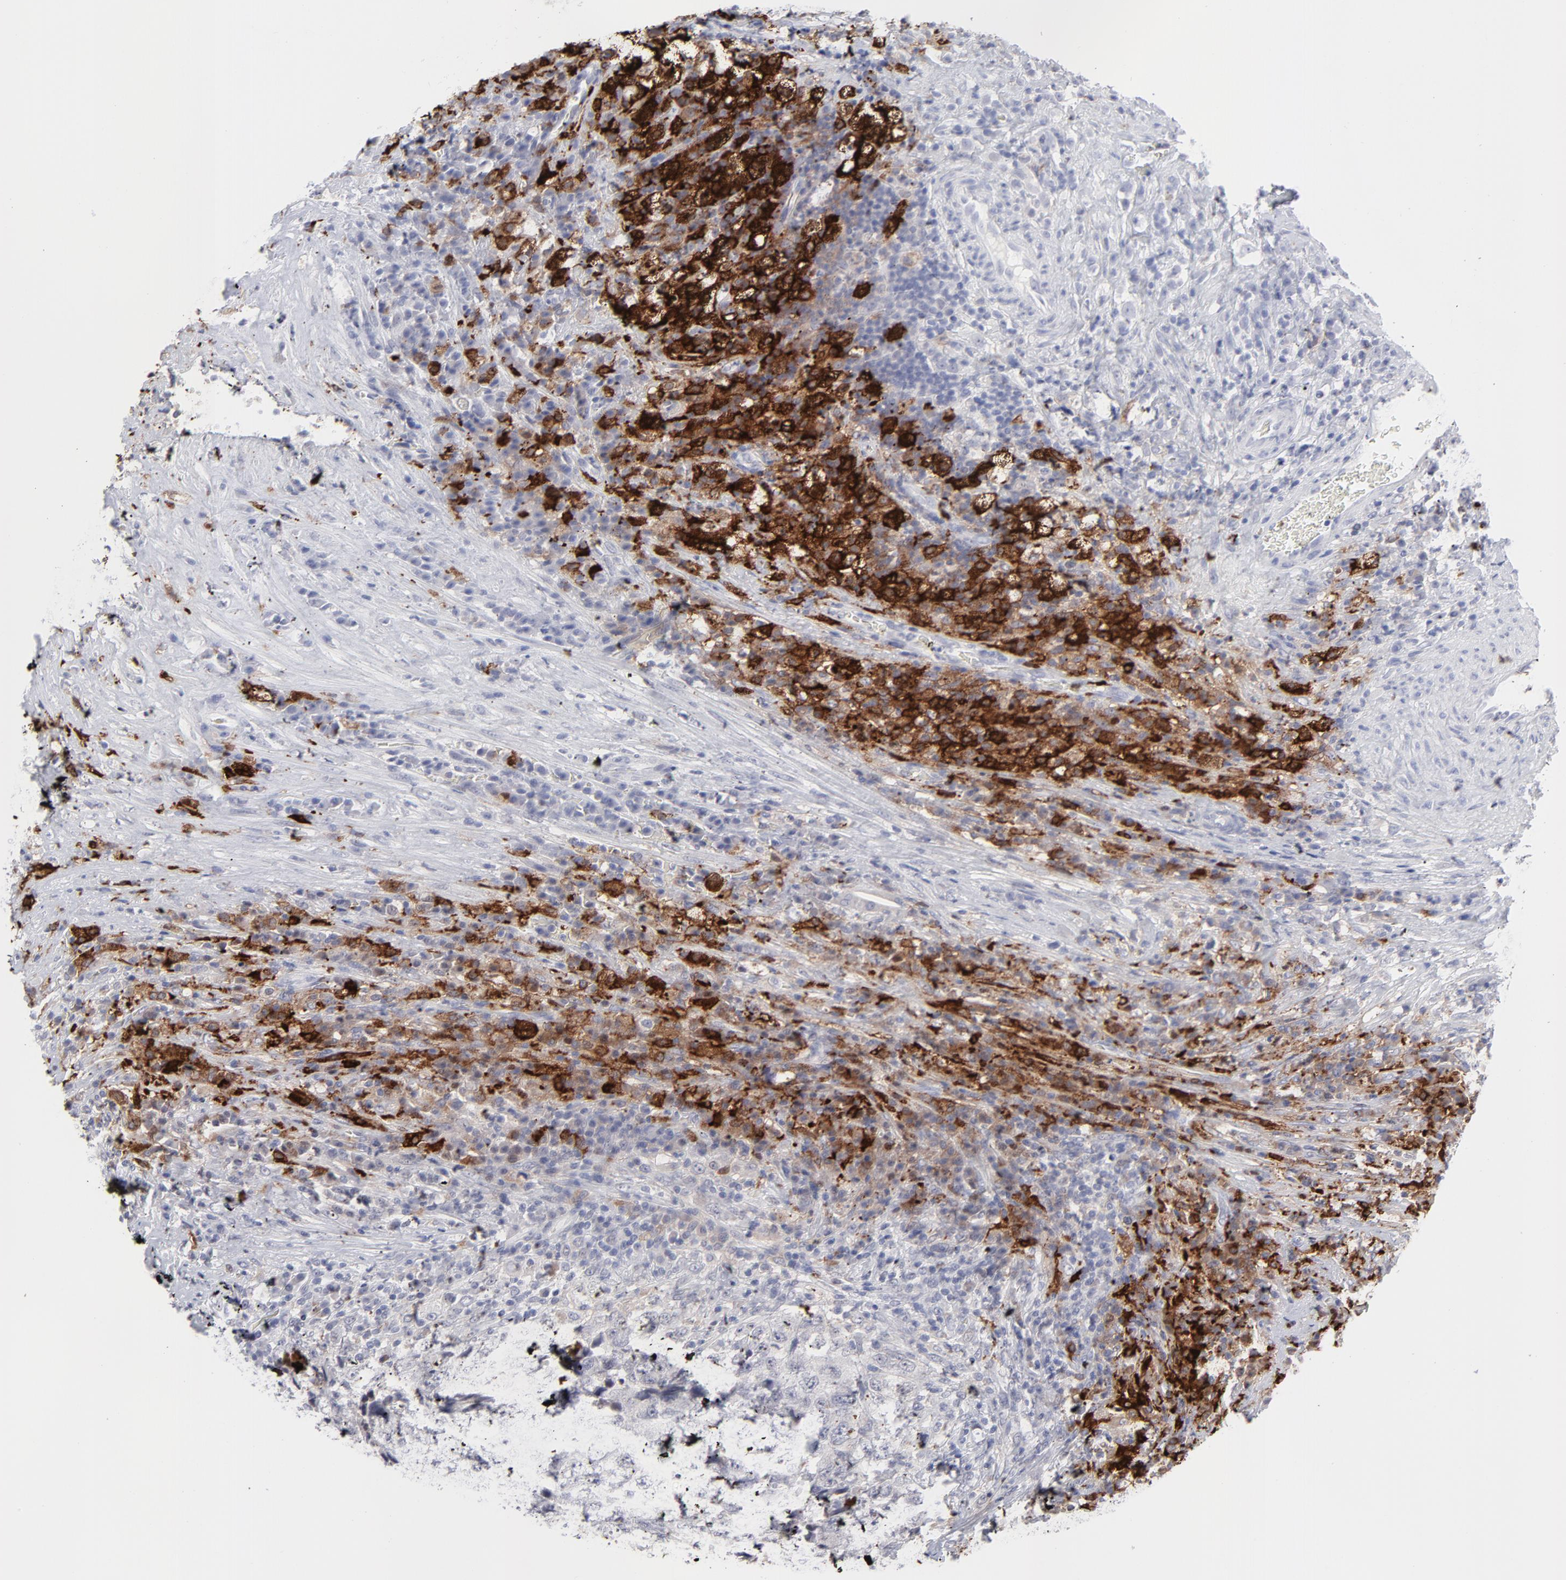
{"staining": {"intensity": "strong", "quantity": "25%-75%", "location": "cytoplasmic/membranous"}, "tissue": "testis cancer", "cell_type": "Tumor cells", "image_type": "cancer", "snomed": [{"axis": "morphology", "description": "Necrosis, NOS"}, {"axis": "morphology", "description": "Carcinoma, Embryonal, NOS"}, {"axis": "topography", "description": "Testis"}], "caption": "Strong cytoplasmic/membranous positivity for a protein is present in about 25%-75% of tumor cells of testis embryonal carcinoma using IHC.", "gene": "CCR2", "patient": {"sex": "male", "age": 19}}